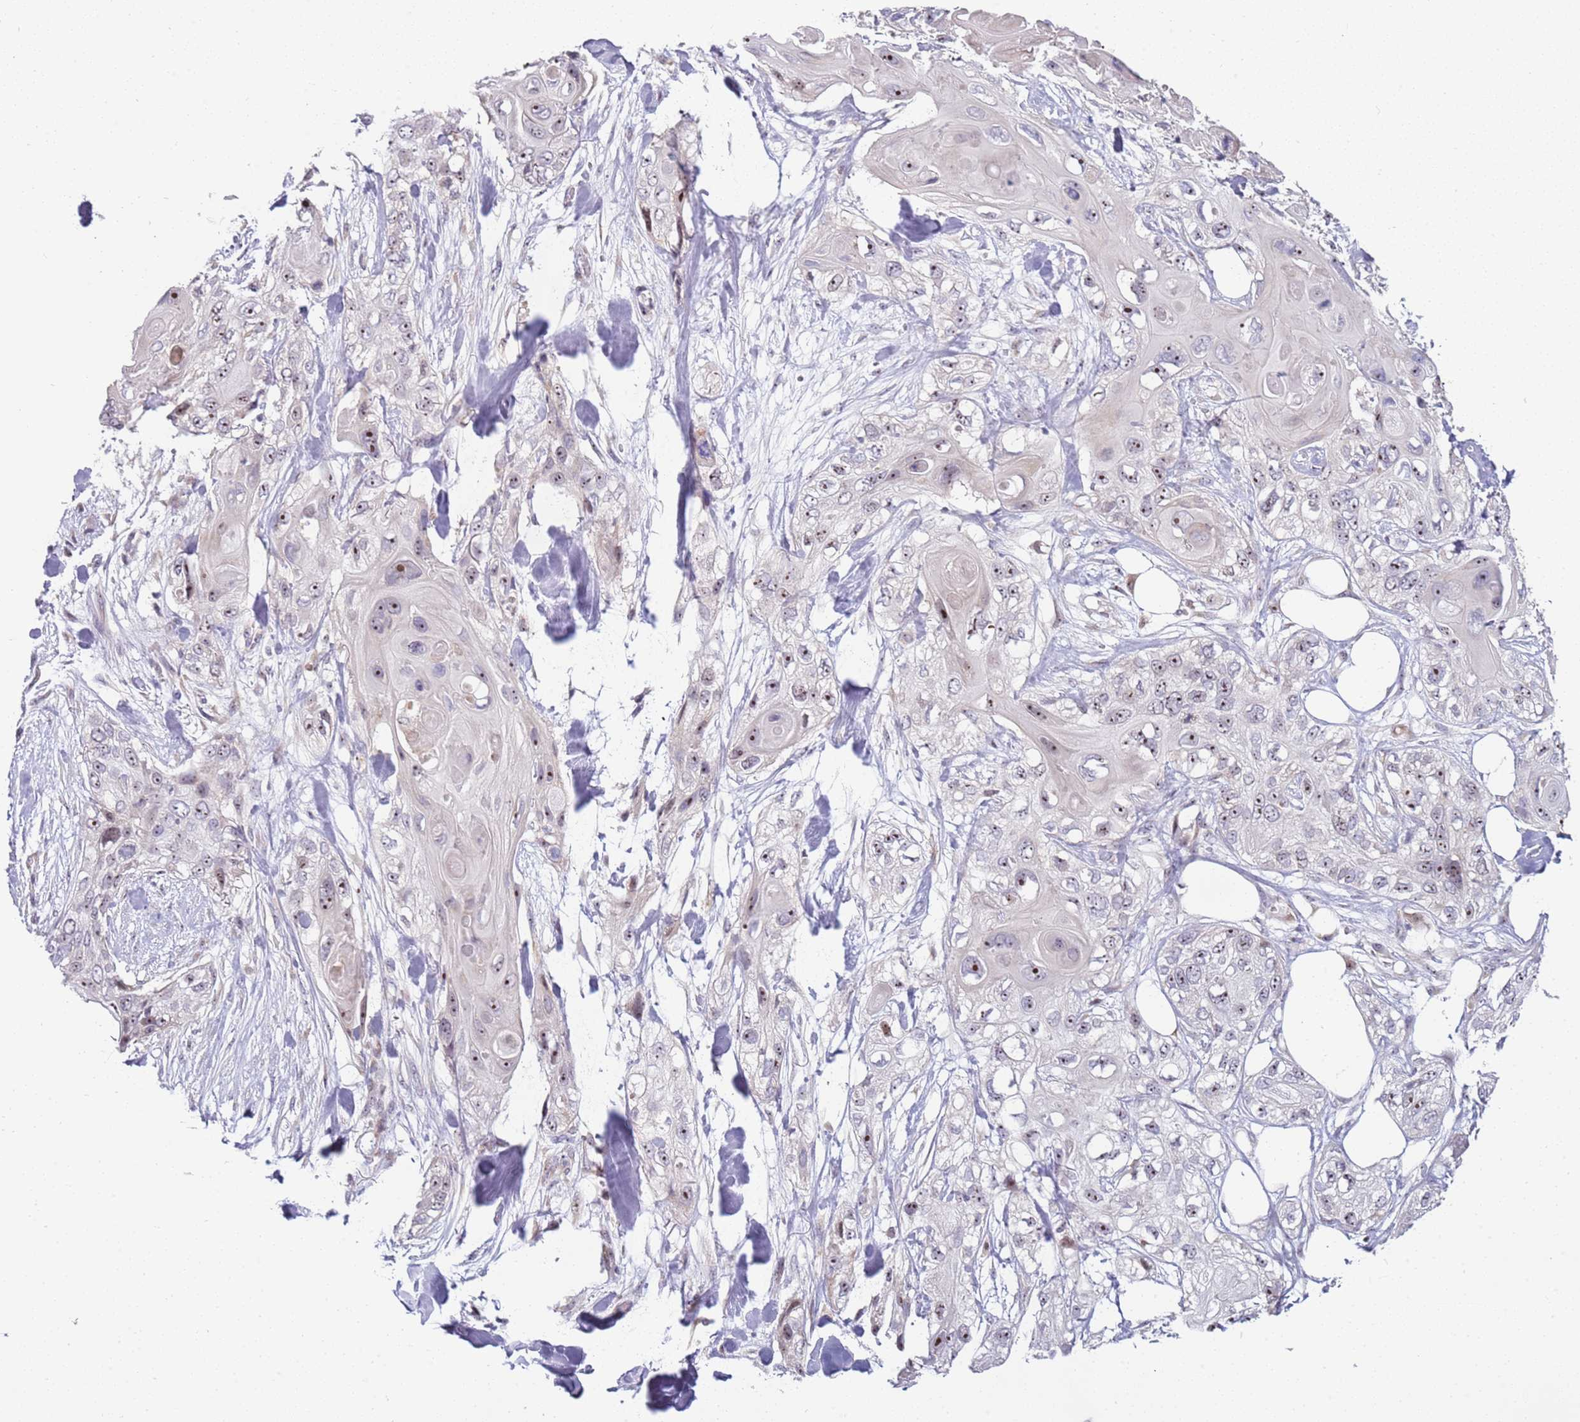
{"staining": {"intensity": "moderate", "quantity": ">75%", "location": "nuclear"}, "tissue": "skin cancer", "cell_type": "Tumor cells", "image_type": "cancer", "snomed": [{"axis": "morphology", "description": "Normal tissue, NOS"}, {"axis": "morphology", "description": "Squamous cell carcinoma, NOS"}, {"axis": "topography", "description": "Skin"}], "caption": "High-magnification brightfield microscopy of skin cancer stained with DAB (brown) and counterstained with hematoxylin (blue). tumor cells exhibit moderate nuclear staining is present in about>75% of cells. The protein is shown in brown color, while the nuclei are stained blue.", "gene": "UCMA", "patient": {"sex": "male", "age": 72}}